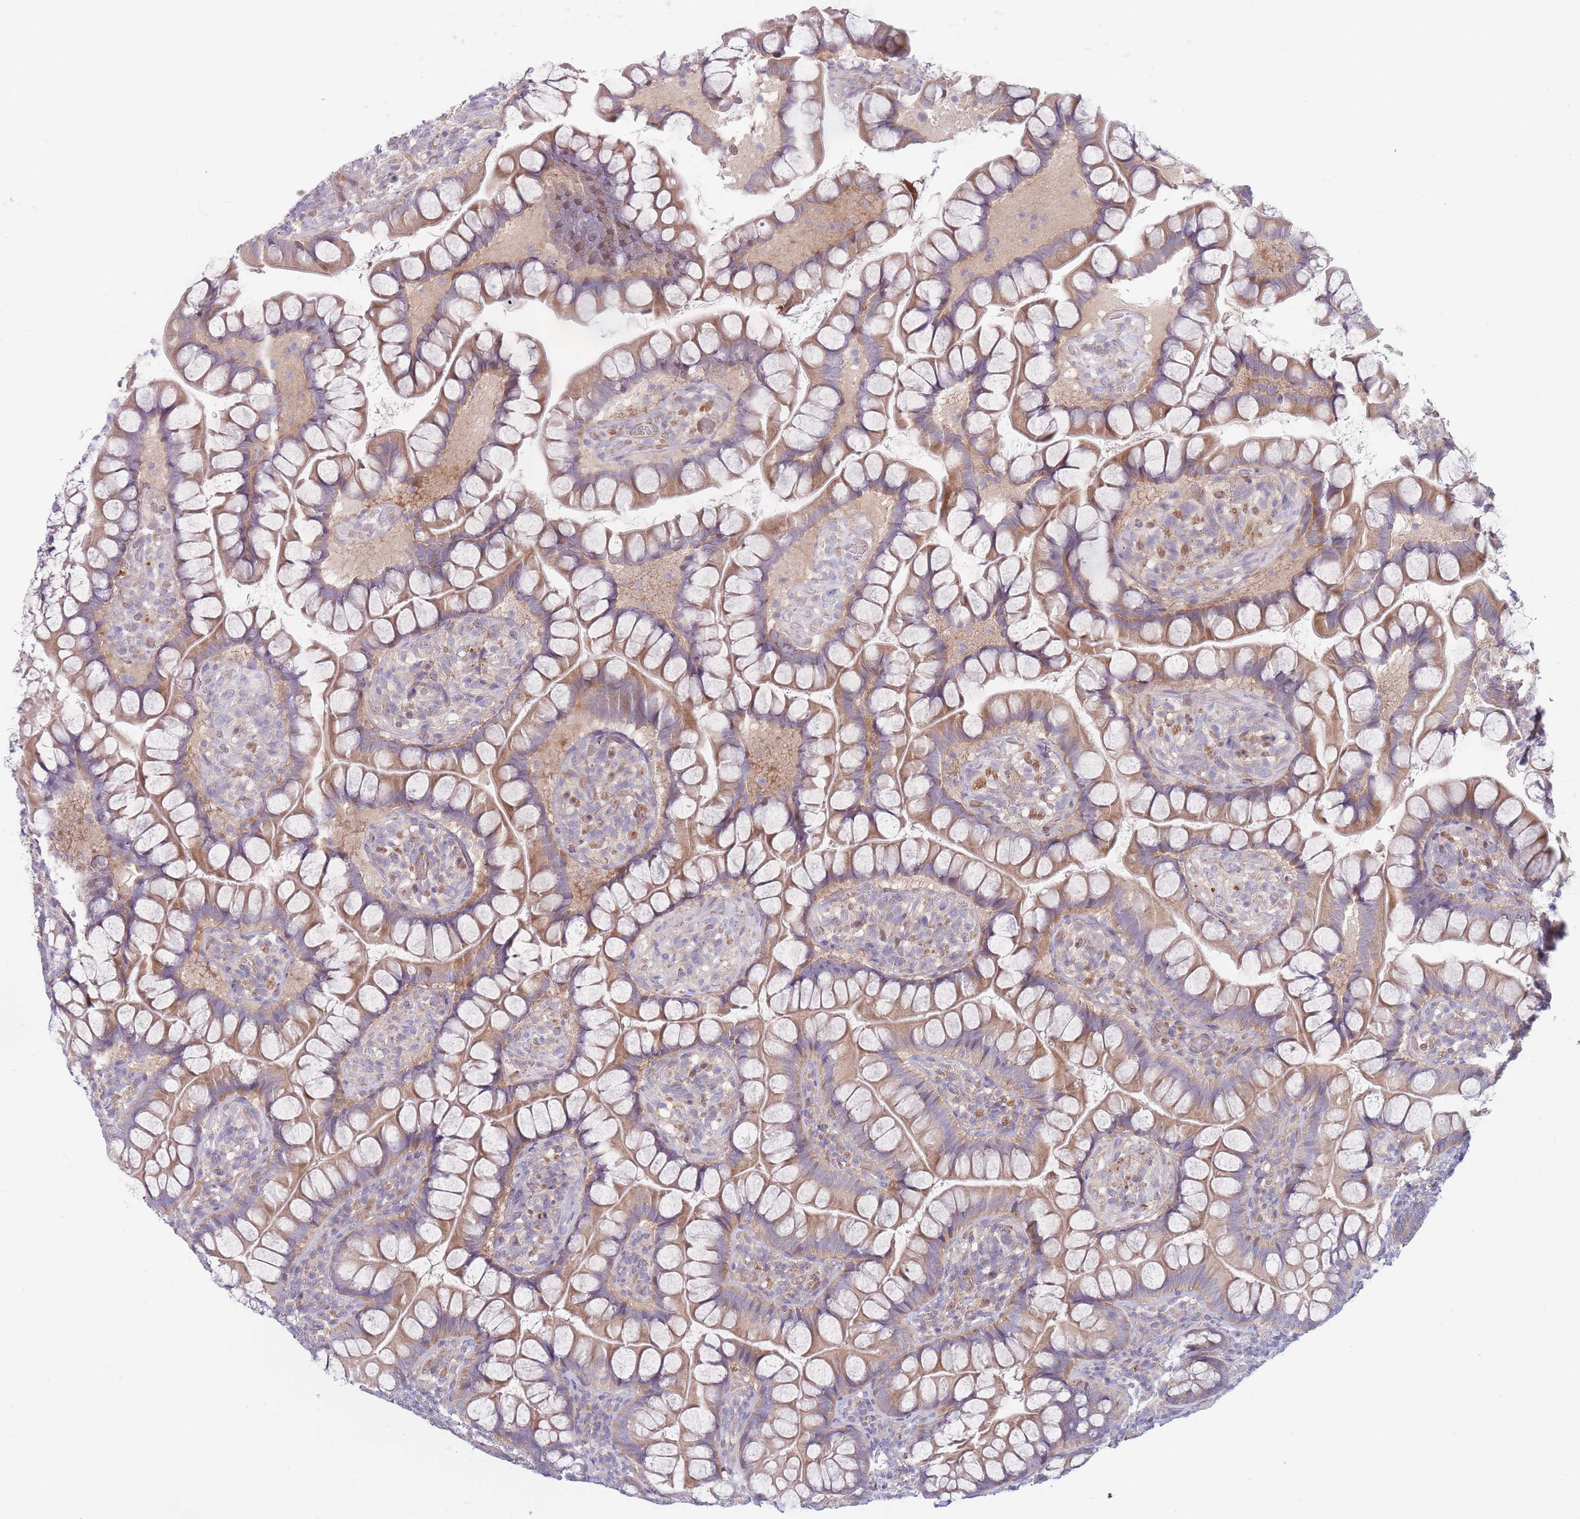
{"staining": {"intensity": "moderate", "quantity": ">75%", "location": "cytoplasmic/membranous"}, "tissue": "small intestine", "cell_type": "Glandular cells", "image_type": "normal", "snomed": [{"axis": "morphology", "description": "Normal tissue, NOS"}, {"axis": "topography", "description": "Small intestine"}], "caption": "High-magnification brightfield microscopy of benign small intestine stained with DAB (3,3'-diaminobenzidine) (brown) and counterstained with hematoxylin (blue). glandular cells exhibit moderate cytoplasmic/membranous staining is appreciated in approximately>75% of cells. (DAB IHC with brightfield microscopy, high magnification).", "gene": "PNPLA5", "patient": {"sex": "male", "age": 70}}